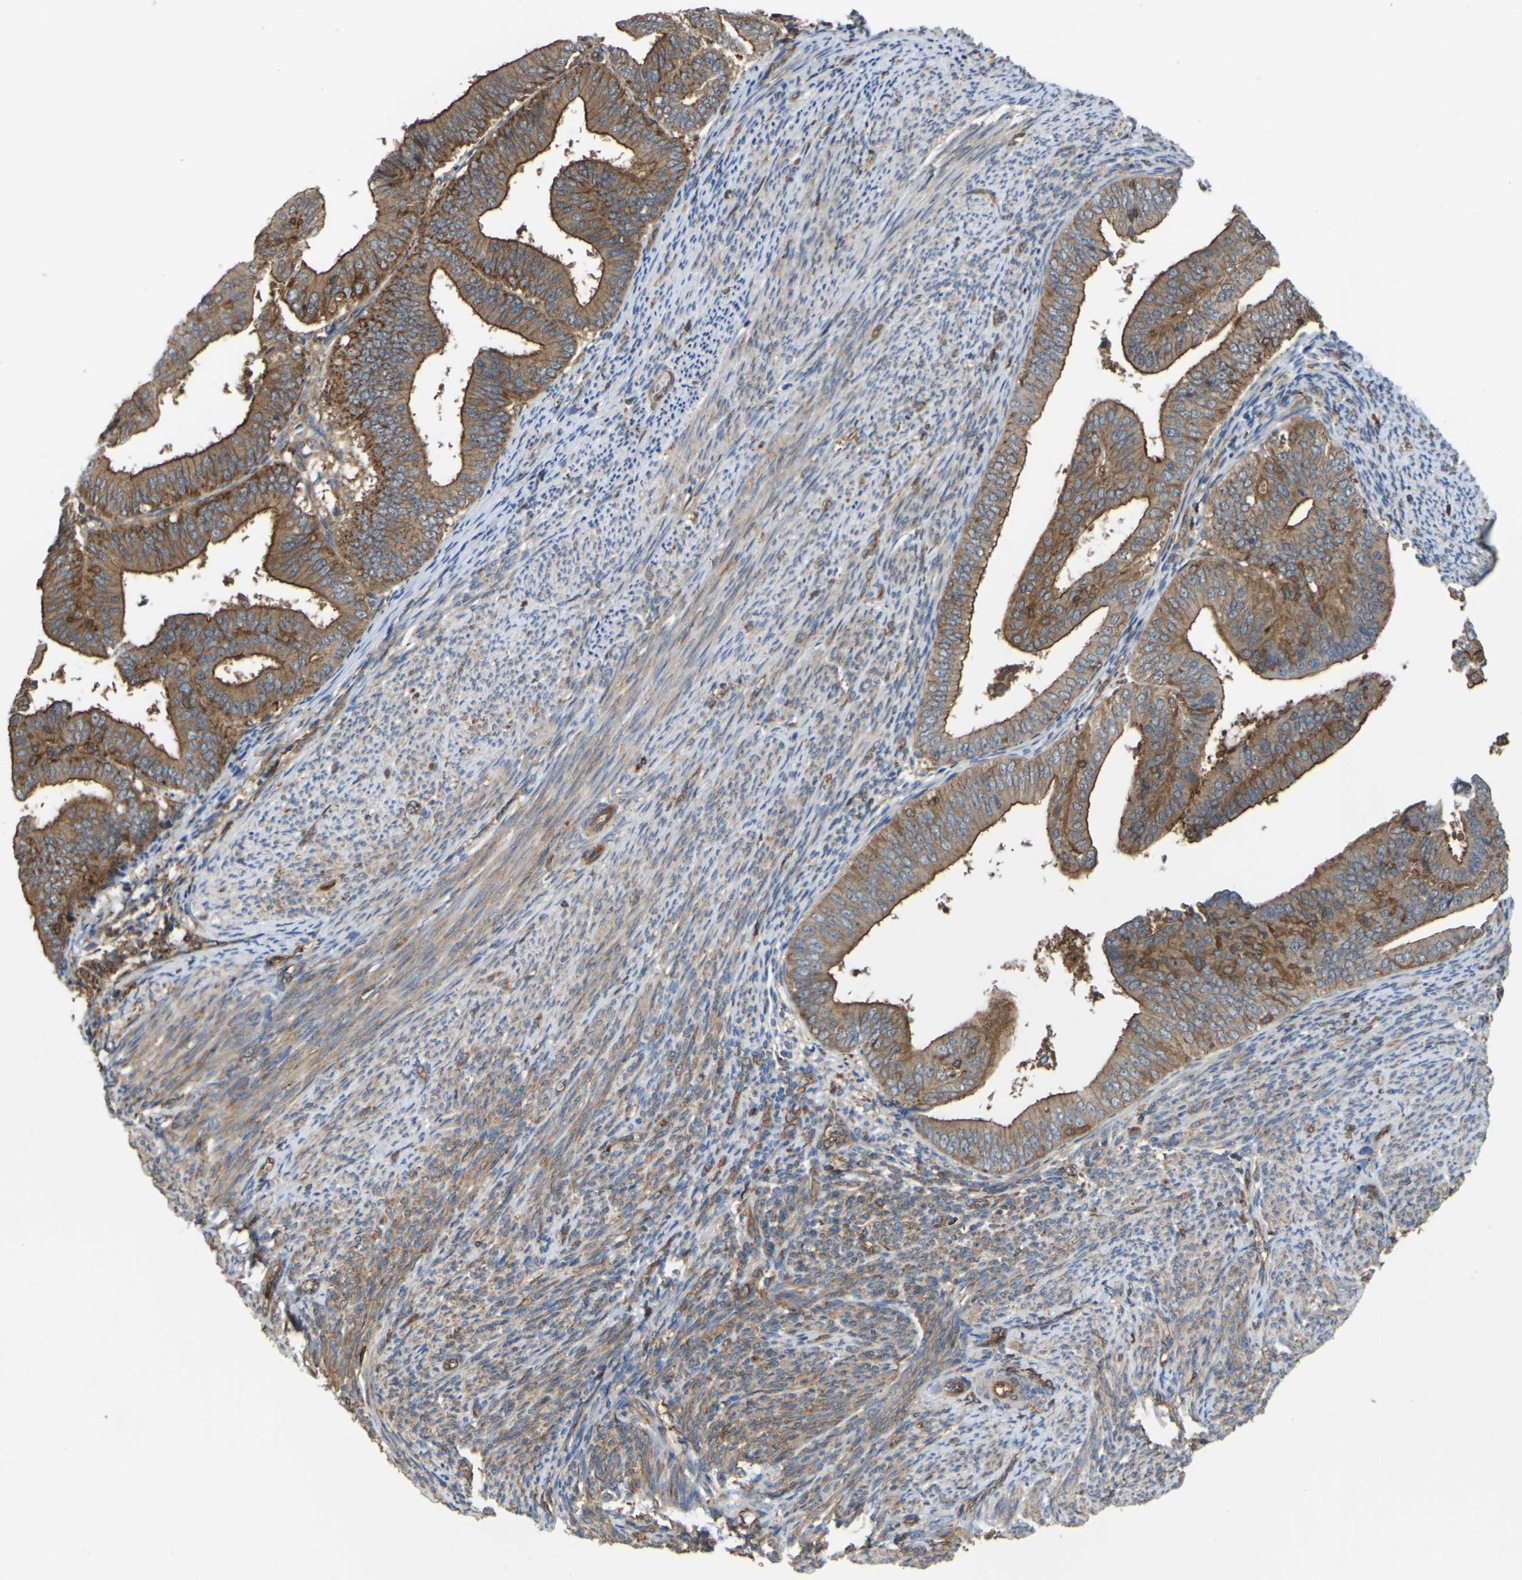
{"staining": {"intensity": "moderate", "quantity": ">75%", "location": "cytoplasmic/membranous"}, "tissue": "endometrial cancer", "cell_type": "Tumor cells", "image_type": "cancer", "snomed": [{"axis": "morphology", "description": "Adenocarcinoma, NOS"}, {"axis": "topography", "description": "Endometrium"}], "caption": "Endometrial cancer stained with a protein marker exhibits moderate staining in tumor cells.", "gene": "IQGAP1", "patient": {"sex": "female", "age": 63}}